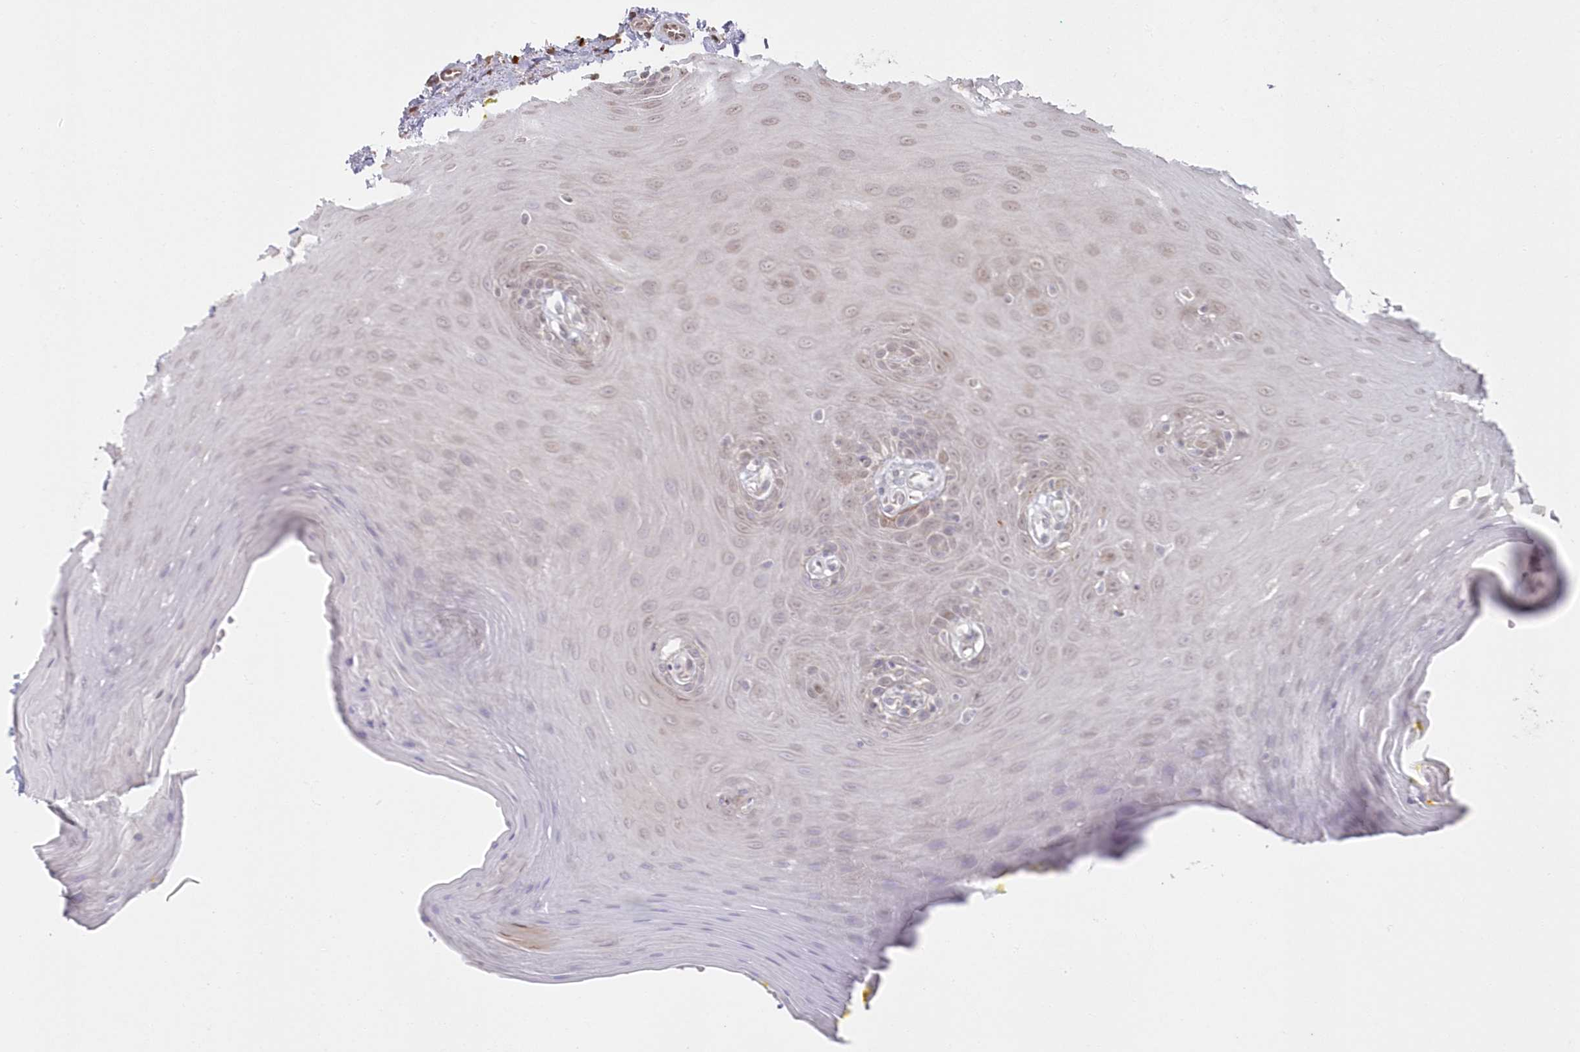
{"staining": {"intensity": "weak", "quantity": "<25%", "location": "nuclear"}, "tissue": "oral mucosa", "cell_type": "Squamous epithelial cells", "image_type": "normal", "snomed": [{"axis": "morphology", "description": "Normal tissue, NOS"}, {"axis": "morphology", "description": "Squamous cell carcinoma, NOS"}, {"axis": "topography", "description": "Skeletal muscle"}, {"axis": "topography", "description": "Oral tissue"}, {"axis": "topography", "description": "Salivary gland"}, {"axis": "topography", "description": "Head-Neck"}], "caption": "This is a image of immunohistochemistry staining of normal oral mucosa, which shows no expression in squamous epithelial cells.", "gene": "ARSB", "patient": {"sex": "male", "age": 54}}